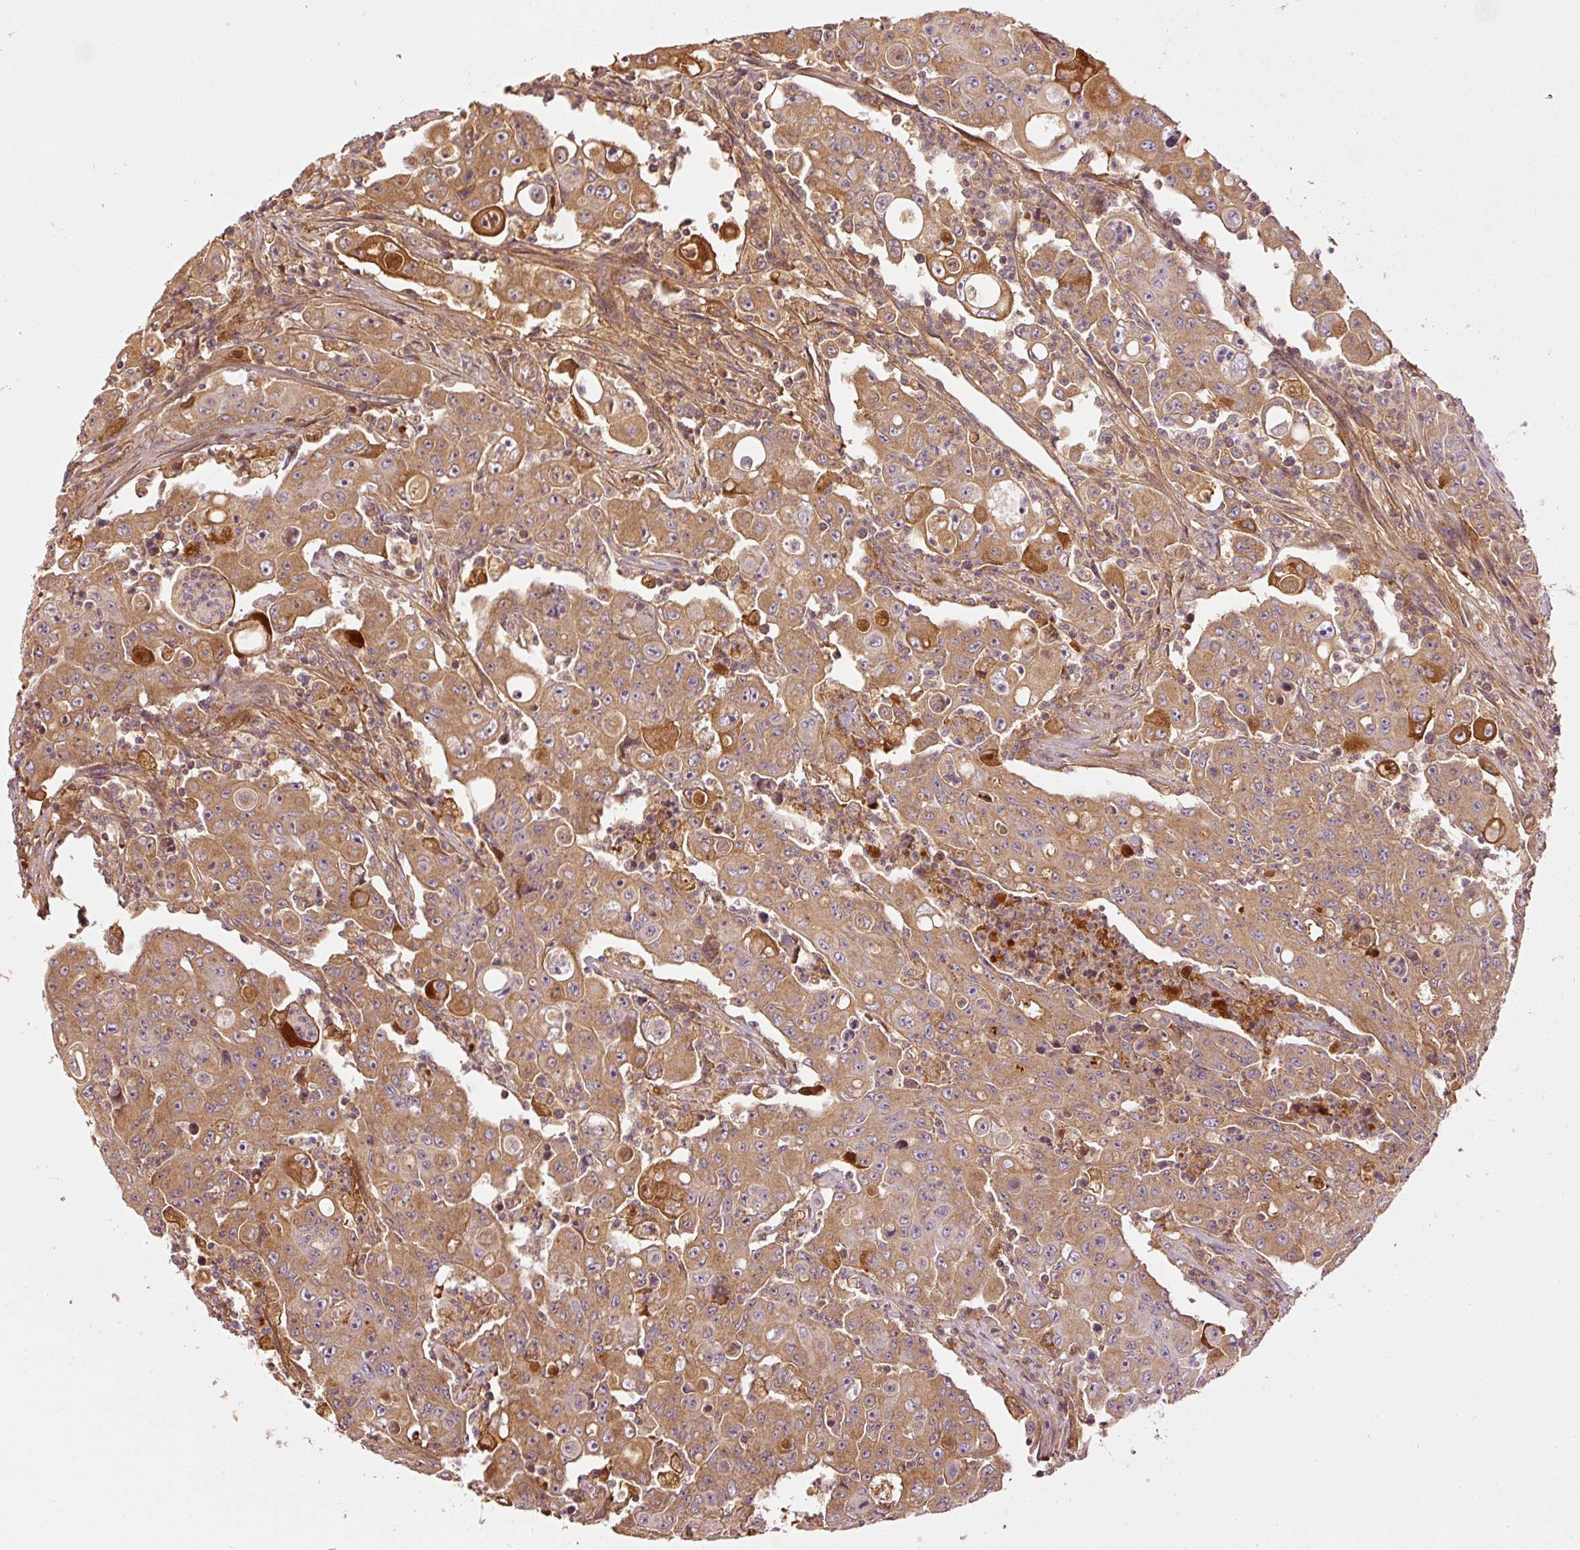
{"staining": {"intensity": "moderate", "quantity": ">75%", "location": "cytoplasmic/membranous"}, "tissue": "colorectal cancer", "cell_type": "Tumor cells", "image_type": "cancer", "snomed": [{"axis": "morphology", "description": "Adenocarcinoma, NOS"}, {"axis": "topography", "description": "Colon"}], "caption": "A brown stain shows moderate cytoplasmic/membranous expression of a protein in colorectal cancer (adenocarcinoma) tumor cells.", "gene": "SERPING1", "patient": {"sex": "male", "age": 51}}